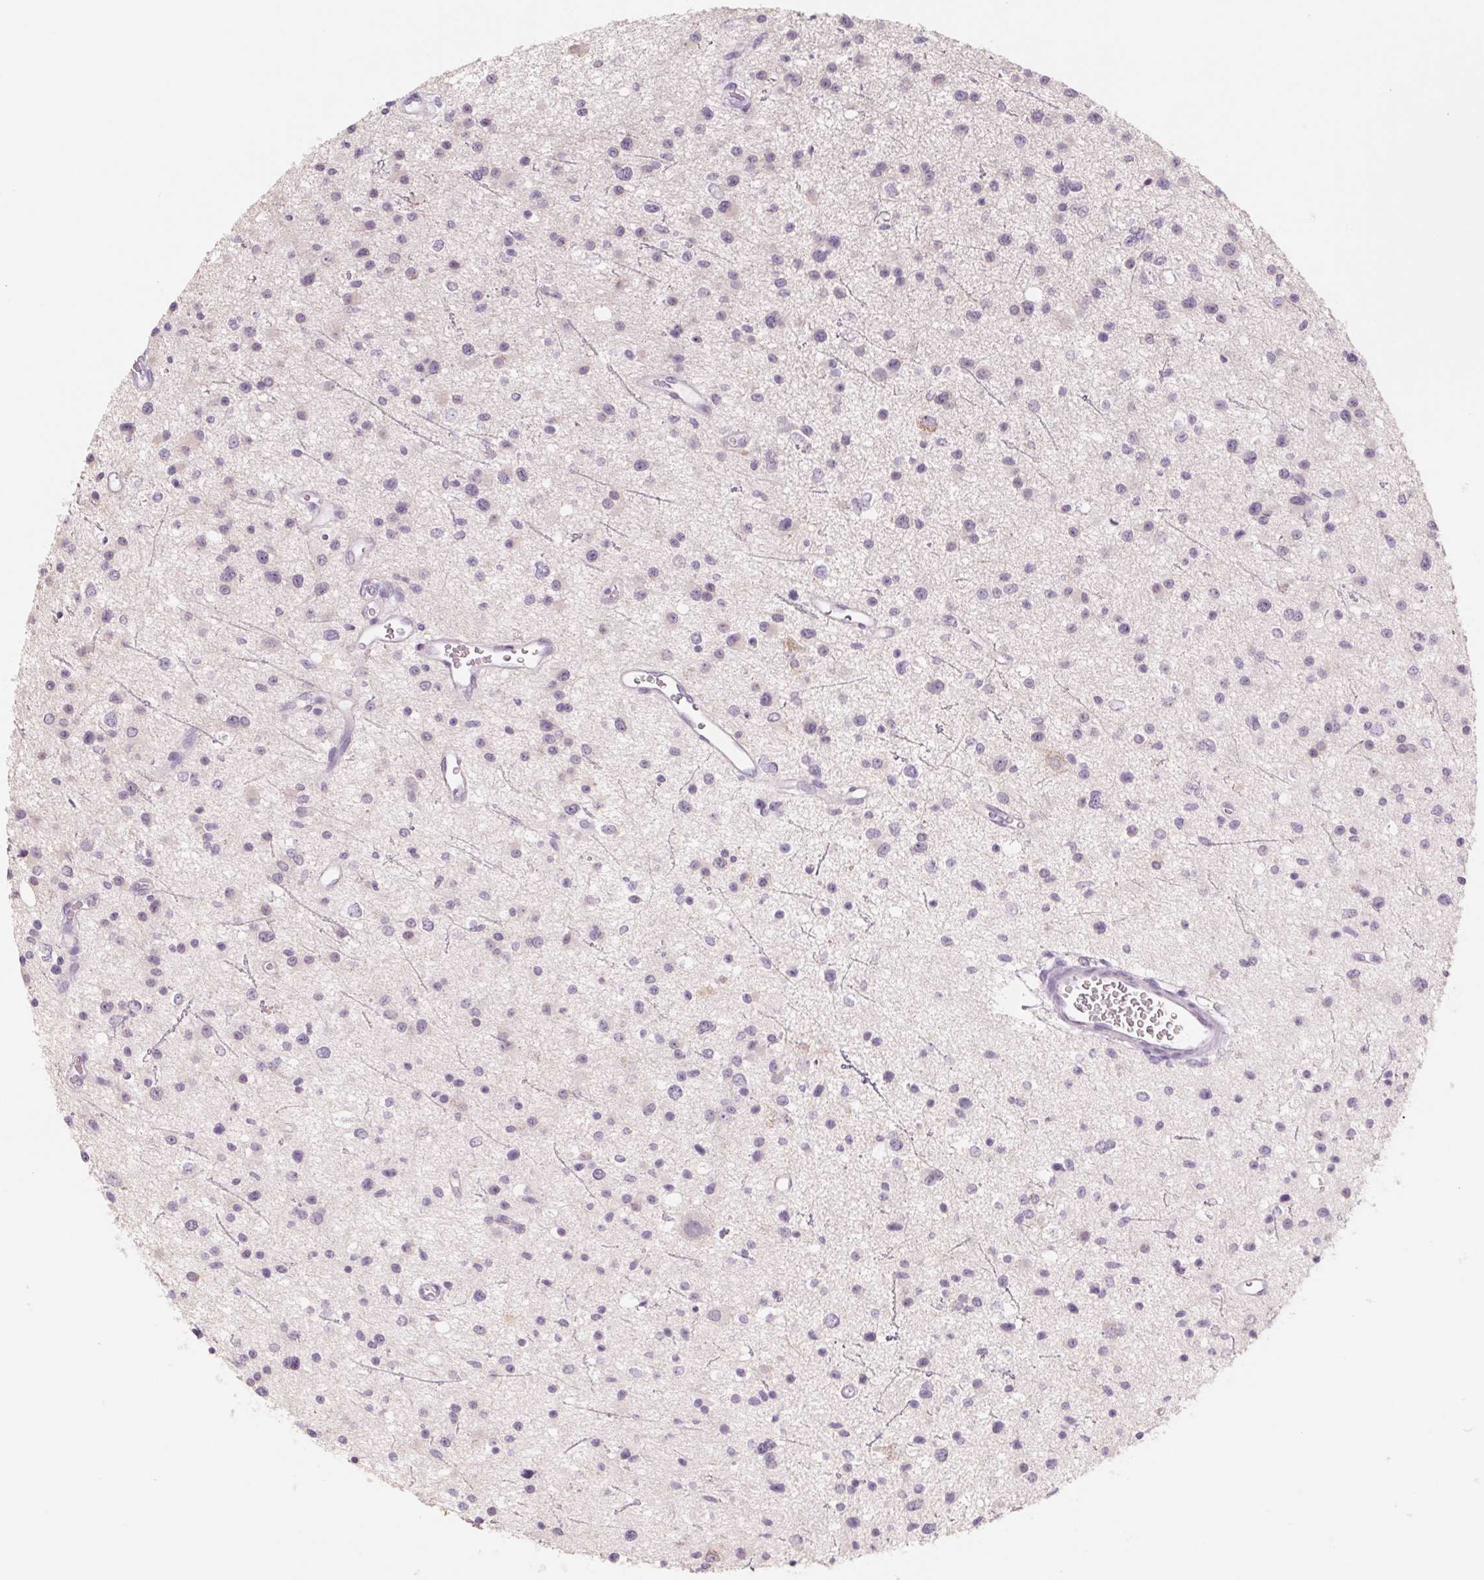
{"staining": {"intensity": "negative", "quantity": "none", "location": "none"}, "tissue": "glioma", "cell_type": "Tumor cells", "image_type": "cancer", "snomed": [{"axis": "morphology", "description": "Glioma, malignant, Low grade"}, {"axis": "topography", "description": "Brain"}], "caption": "This is an immunohistochemistry (IHC) photomicrograph of glioma. There is no expression in tumor cells.", "gene": "POU1F1", "patient": {"sex": "male", "age": 43}}